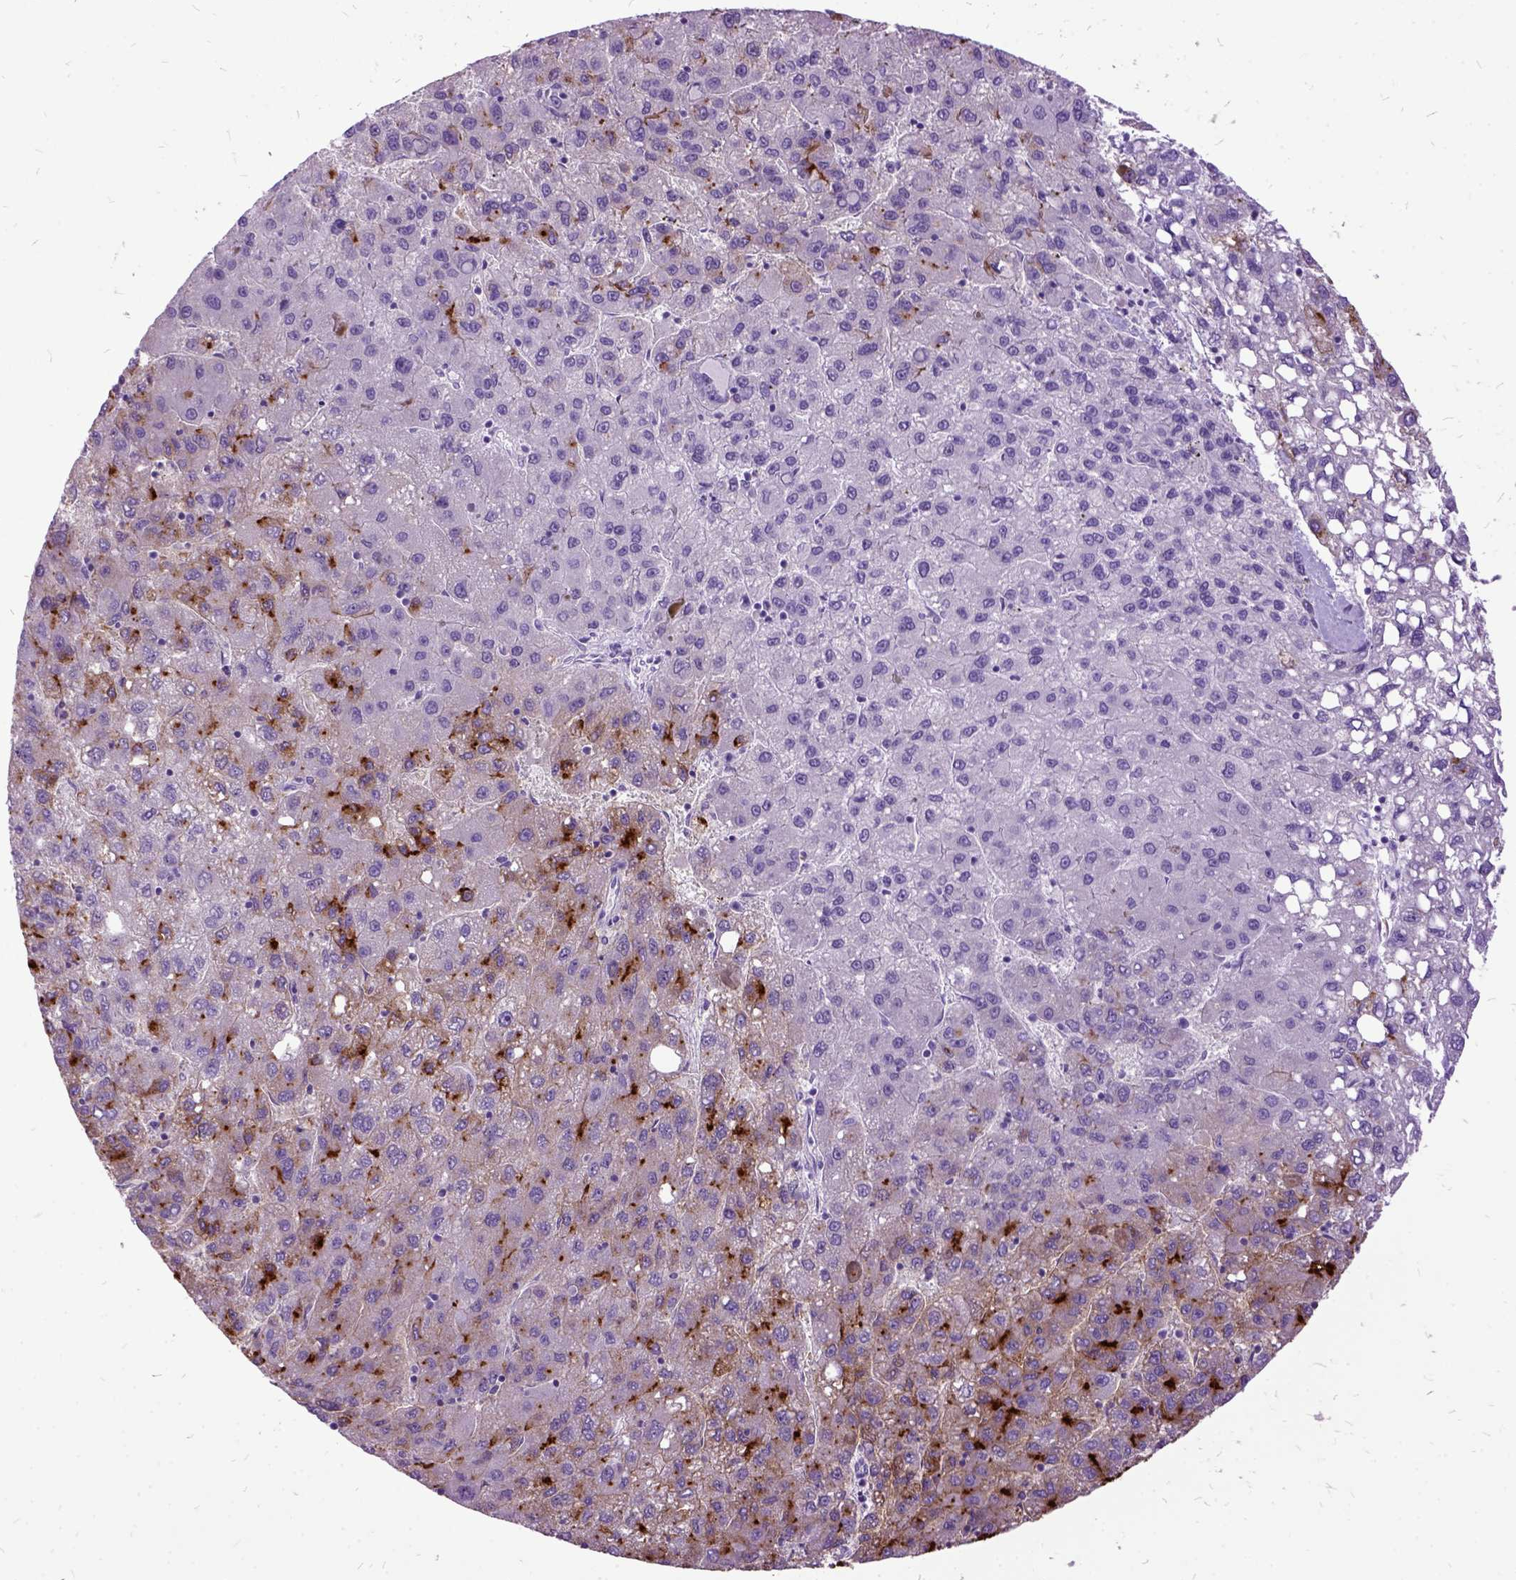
{"staining": {"intensity": "strong", "quantity": "<25%", "location": "cytoplasmic/membranous"}, "tissue": "liver cancer", "cell_type": "Tumor cells", "image_type": "cancer", "snomed": [{"axis": "morphology", "description": "Carcinoma, Hepatocellular, NOS"}, {"axis": "topography", "description": "Liver"}], "caption": "This is a histology image of immunohistochemistry (IHC) staining of liver cancer (hepatocellular carcinoma), which shows strong expression in the cytoplasmic/membranous of tumor cells.", "gene": "MME", "patient": {"sex": "female", "age": 82}}